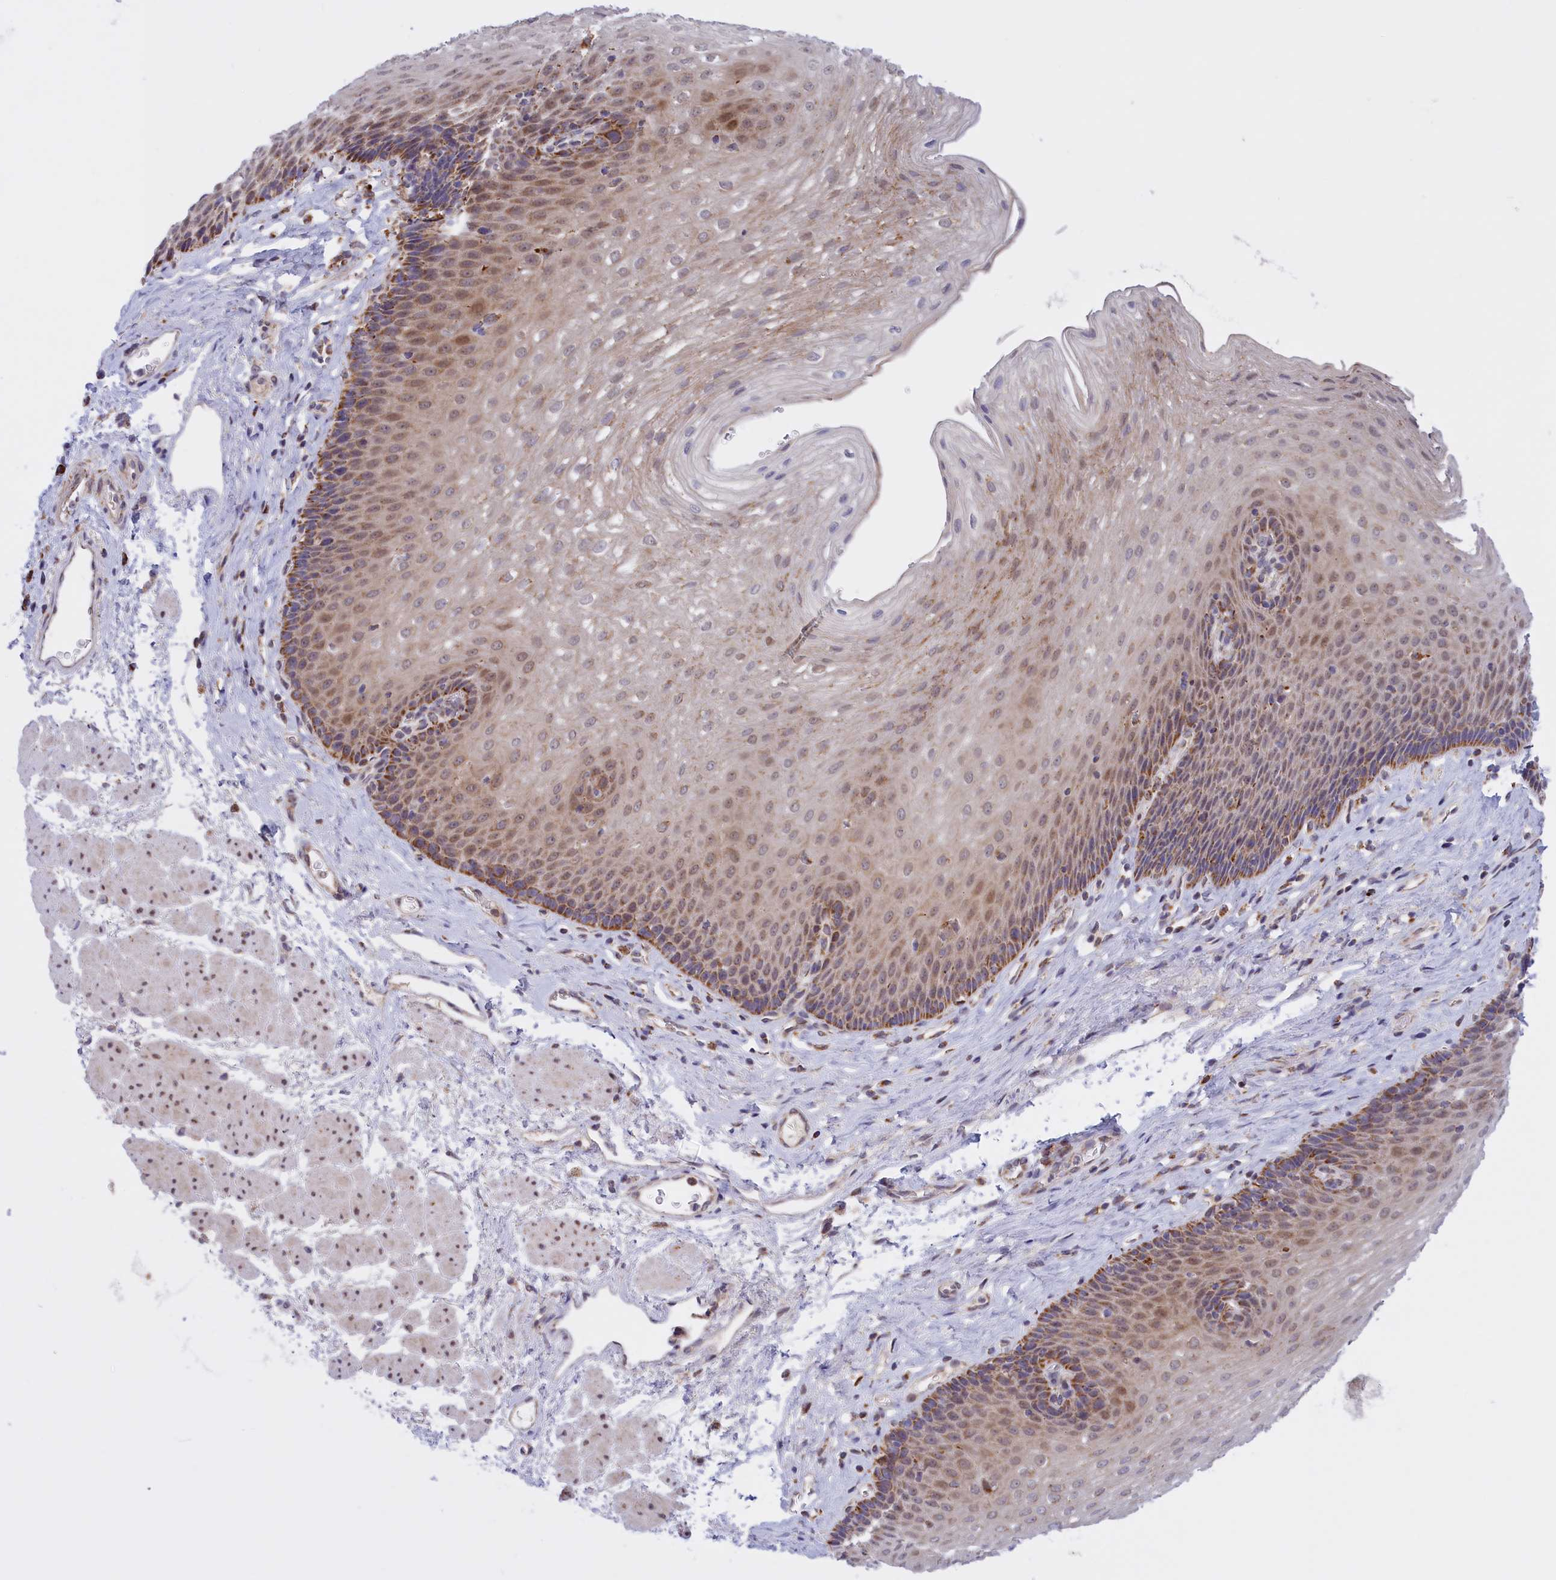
{"staining": {"intensity": "moderate", "quantity": ">75%", "location": "cytoplasmic/membranous,nuclear"}, "tissue": "esophagus", "cell_type": "Squamous epithelial cells", "image_type": "normal", "snomed": [{"axis": "morphology", "description": "Normal tissue, NOS"}, {"axis": "topography", "description": "Esophagus"}], "caption": "Esophagus stained with a brown dye demonstrates moderate cytoplasmic/membranous,nuclear positive staining in about >75% of squamous epithelial cells.", "gene": "FAM149B1", "patient": {"sex": "female", "age": 66}}